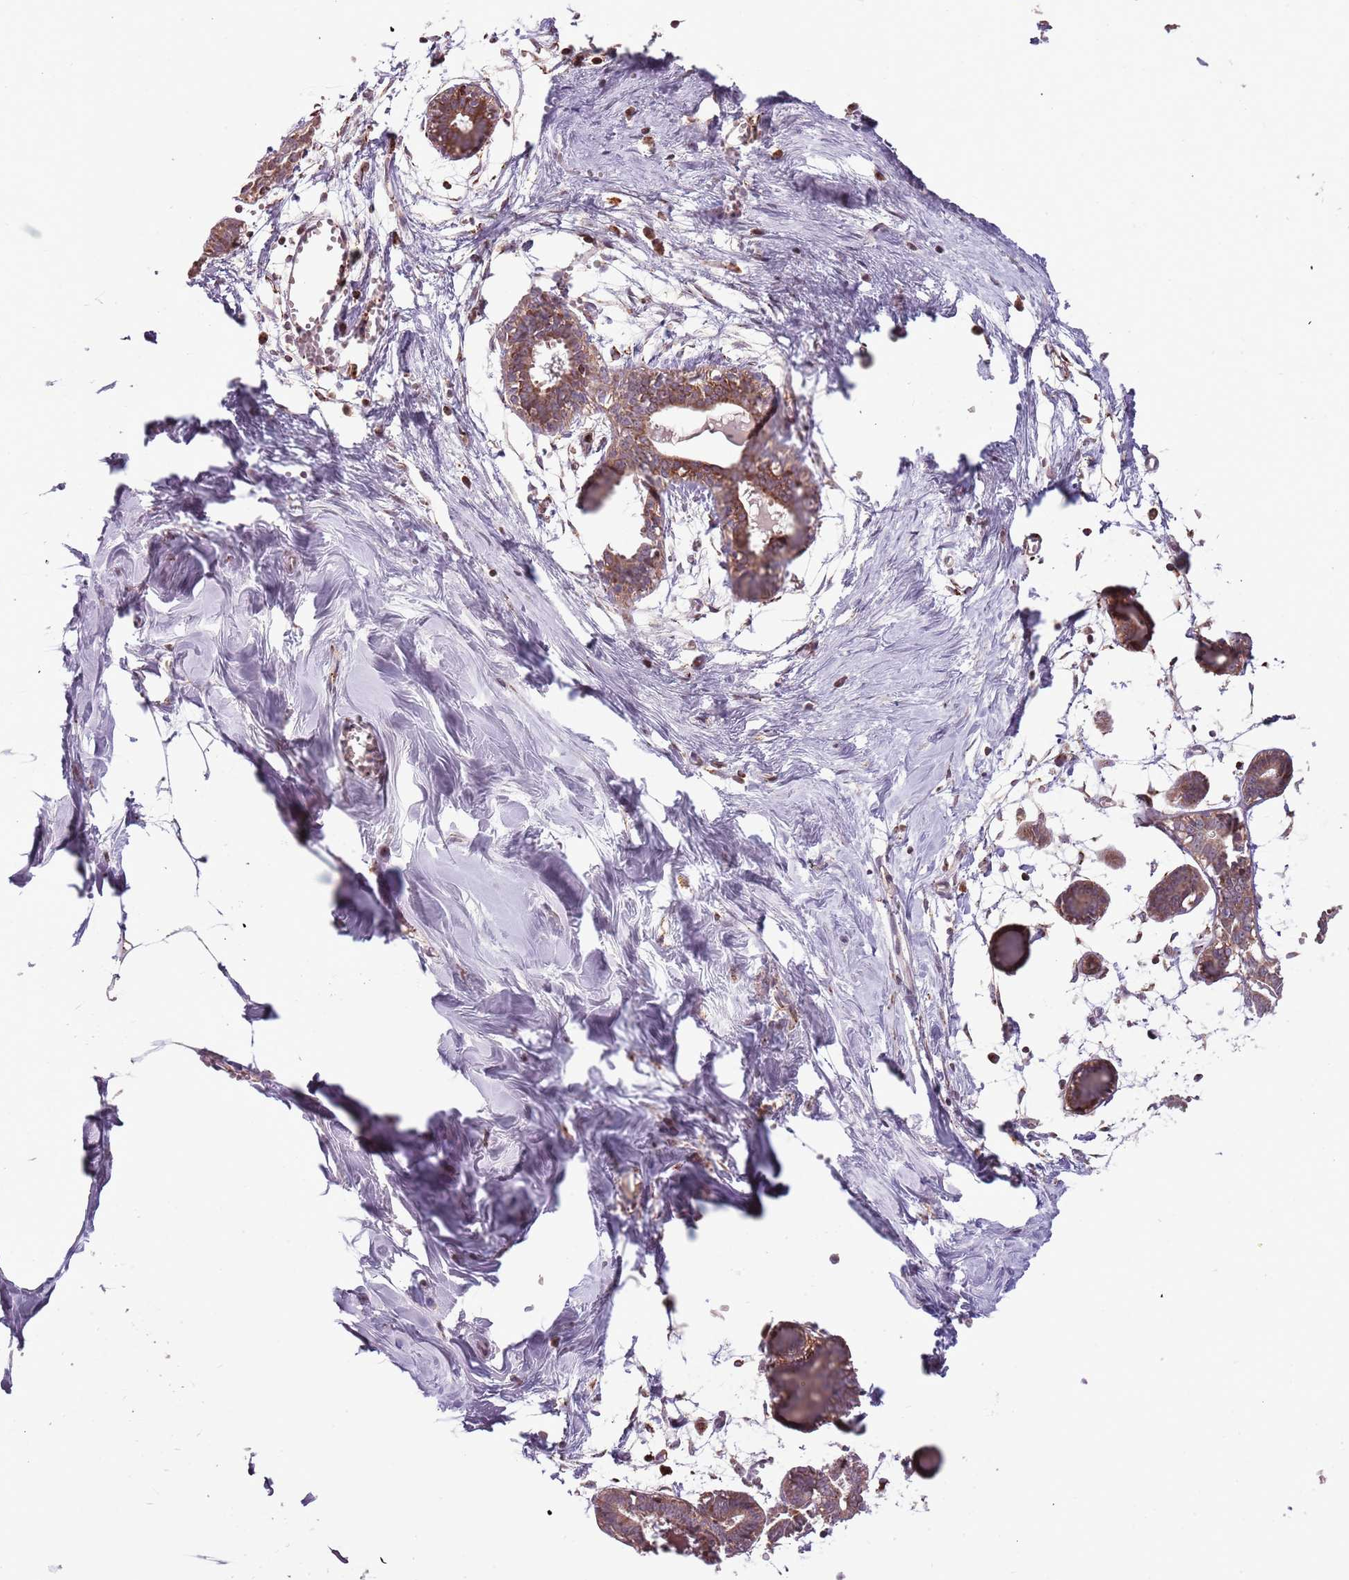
{"staining": {"intensity": "negative", "quantity": "none", "location": "none"}, "tissue": "breast", "cell_type": "Adipocytes", "image_type": "normal", "snomed": [{"axis": "morphology", "description": "Normal tissue, NOS"}, {"axis": "topography", "description": "Breast"}], "caption": "Breast stained for a protein using immunohistochemistry exhibits no staining adipocytes.", "gene": "ULK3", "patient": {"sex": "female", "age": 27}}